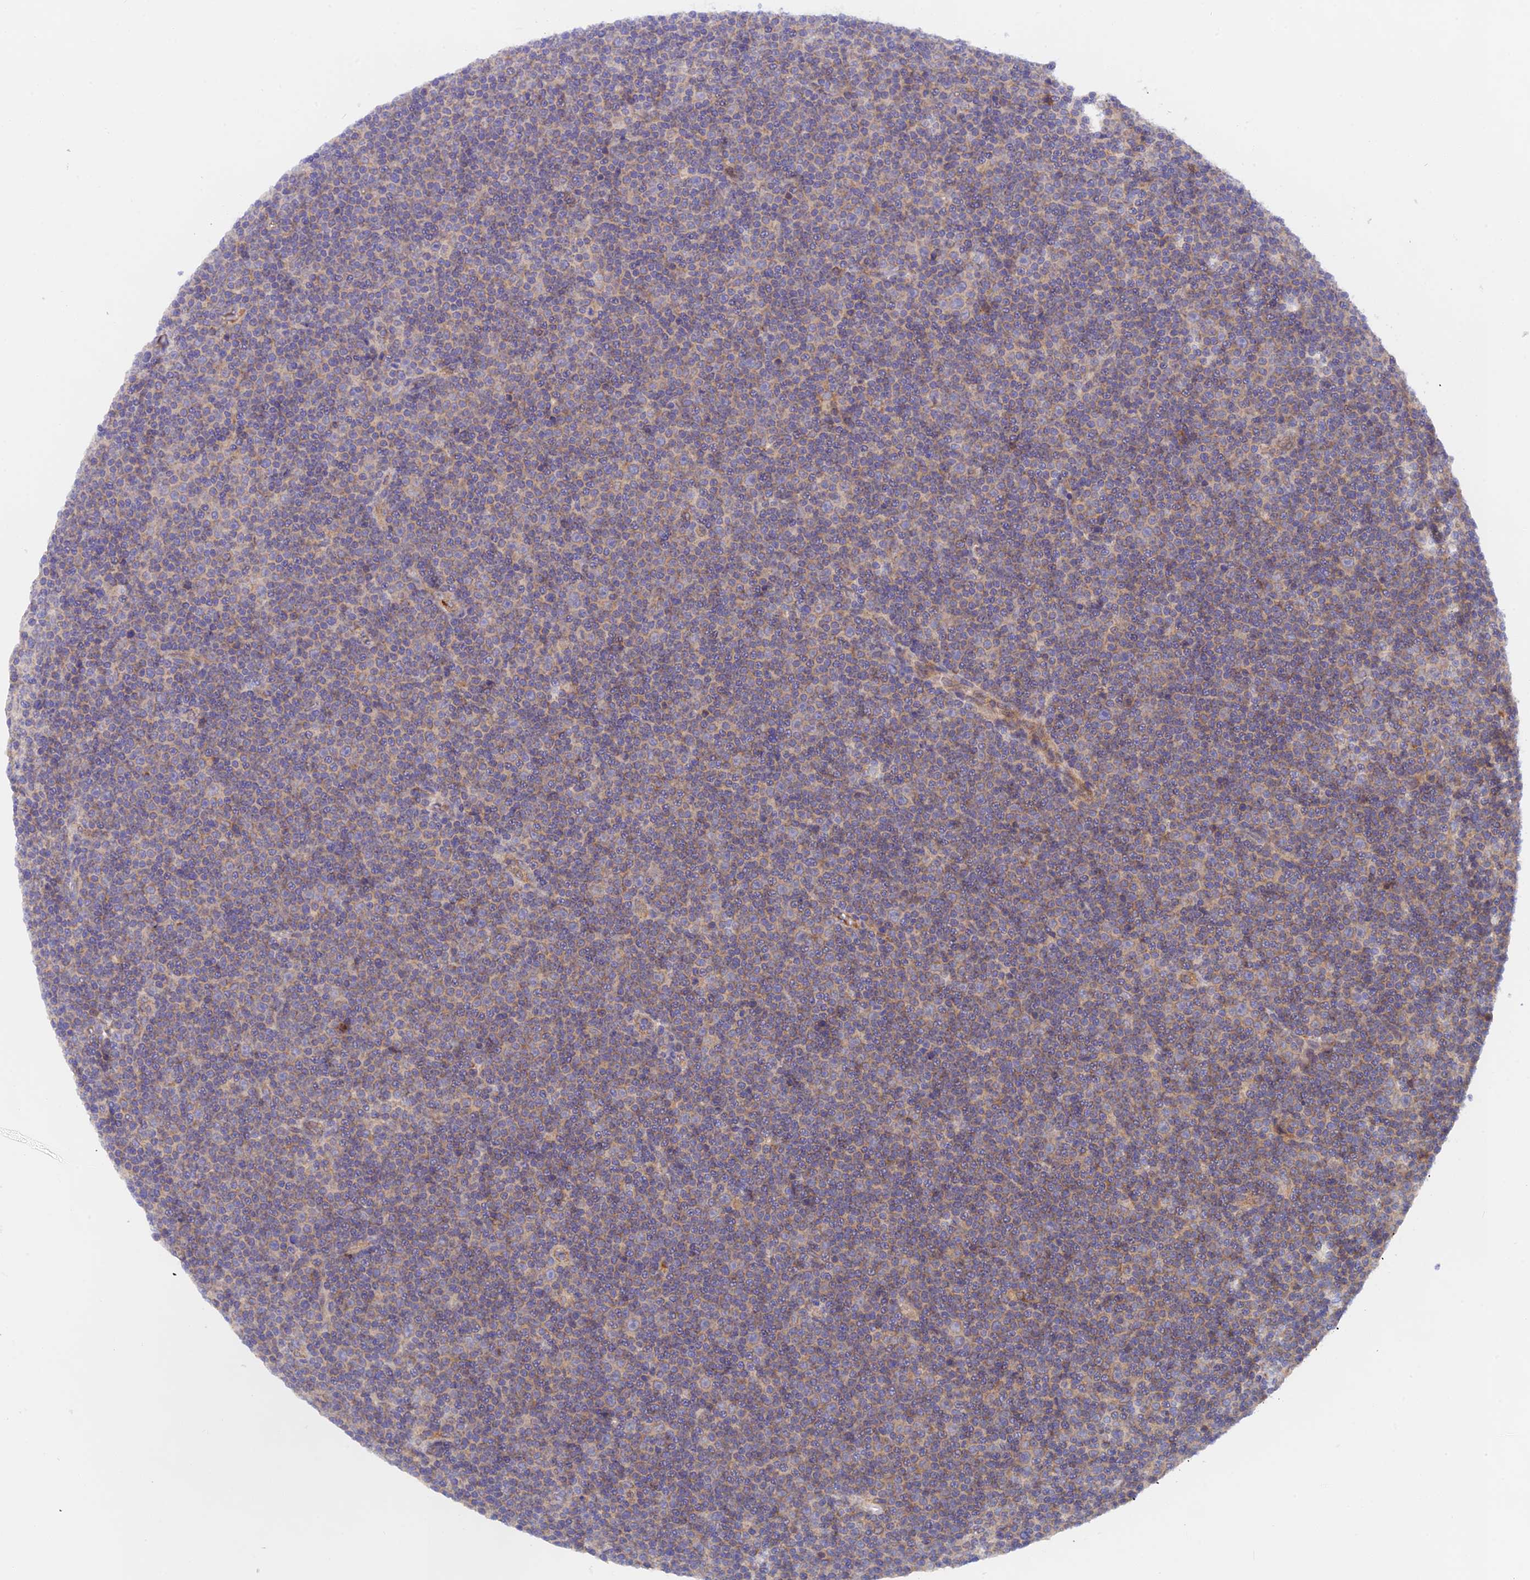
{"staining": {"intensity": "weak", "quantity": "25%-75%", "location": "cytoplasmic/membranous"}, "tissue": "lymphoma", "cell_type": "Tumor cells", "image_type": "cancer", "snomed": [{"axis": "morphology", "description": "Malignant lymphoma, non-Hodgkin's type, Low grade"}, {"axis": "topography", "description": "Lymph node"}], "caption": "Tumor cells reveal weak cytoplasmic/membranous expression in about 25%-75% of cells in low-grade malignant lymphoma, non-Hodgkin's type. (Stains: DAB in brown, nuclei in blue, Microscopy: brightfield microscopy at high magnification).", "gene": "RANBP6", "patient": {"sex": "female", "age": 67}}